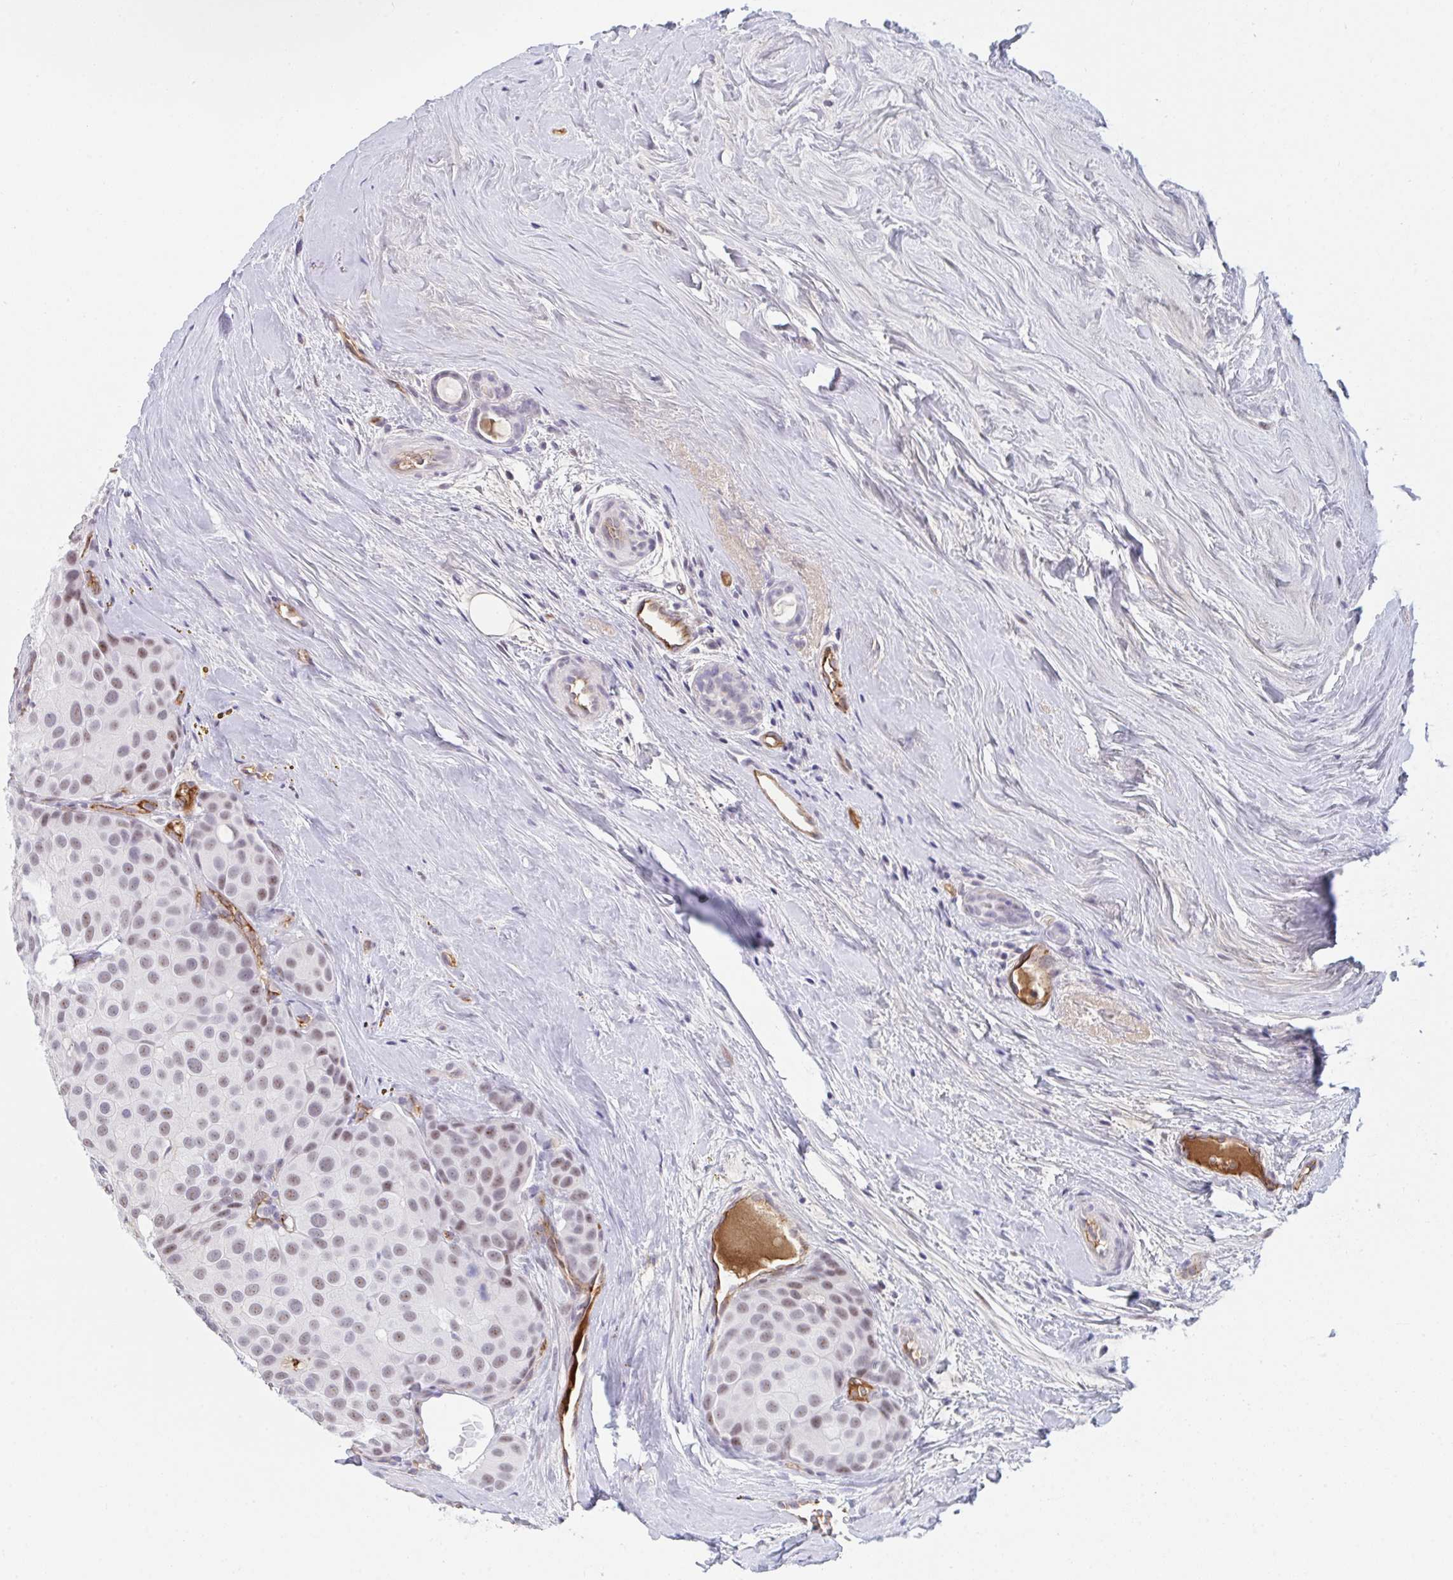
{"staining": {"intensity": "weak", "quantity": ">75%", "location": "nuclear"}, "tissue": "breast cancer", "cell_type": "Tumor cells", "image_type": "cancer", "snomed": [{"axis": "morphology", "description": "Duct carcinoma"}, {"axis": "topography", "description": "Breast"}], "caption": "IHC image of neoplastic tissue: breast cancer (intraductal carcinoma) stained using immunohistochemistry displays low levels of weak protein expression localized specifically in the nuclear of tumor cells, appearing as a nuclear brown color.", "gene": "DSCAML1", "patient": {"sex": "female", "age": 70}}